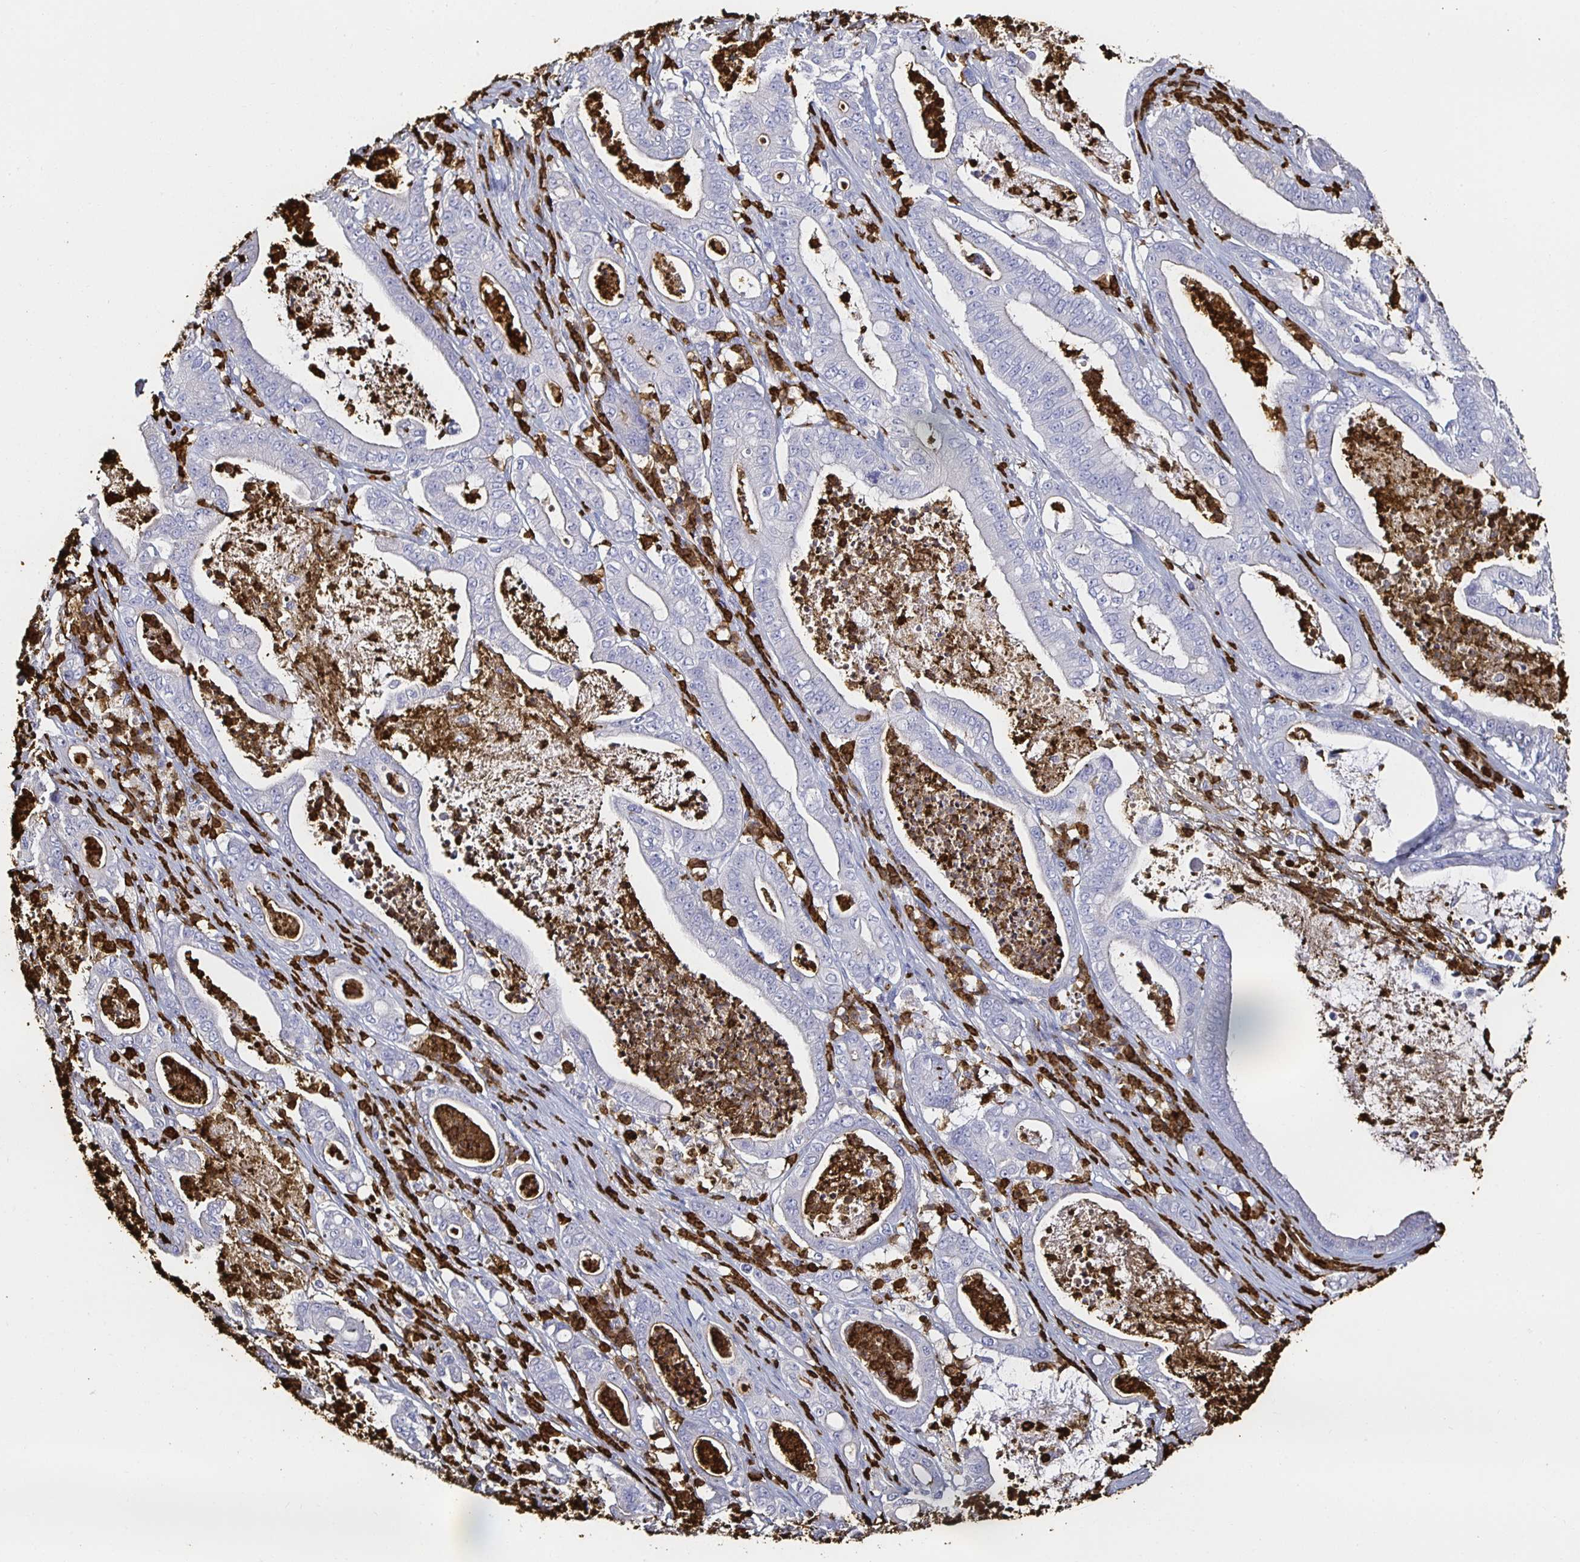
{"staining": {"intensity": "negative", "quantity": "none", "location": "none"}, "tissue": "pancreatic cancer", "cell_type": "Tumor cells", "image_type": "cancer", "snomed": [{"axis": "morphology", "description": "Adenocarcinoma, NOS"}, {"axis": "topography", "description": "Pancreas"}], "caption": "An image of human pancreatic cancer is negative for staining in tumor cells.", "gene": "TLR4", "patient": {"sex": "male", "age": 71}}